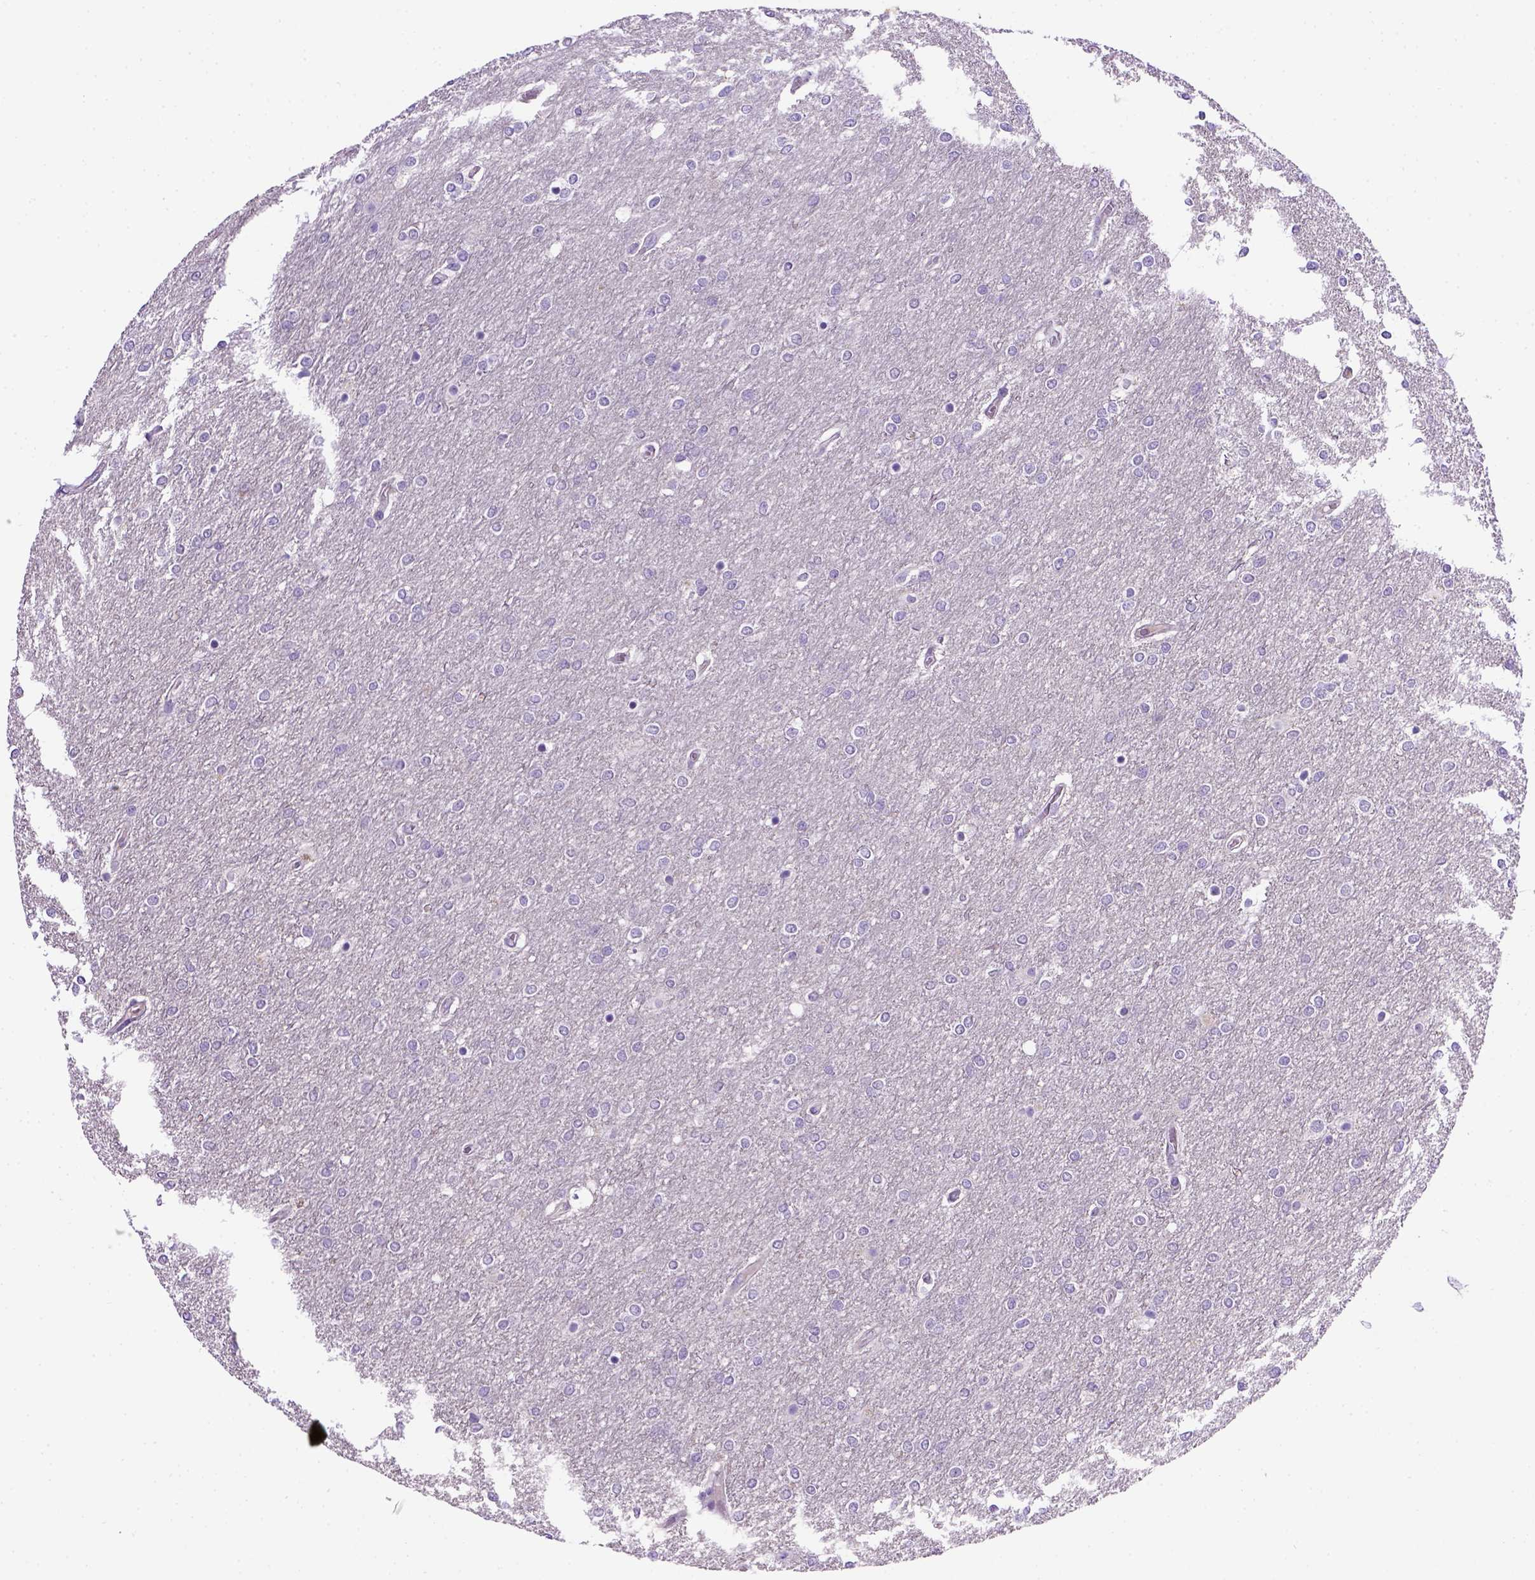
{"staining": {"intensity": "negative", "quantity": "none", "location": "none"}, "tissue": "glioma", "cell_type": "Tumor cells", "image_type": "cancer", "snomed": [{"axis": "morphology", "description": "Glioma, malignant, High grade"}, {"axis": "topography", "description": "Brain"}], "caption": "Immunohistochemical staining of human high-grade glioma (malignant) shows no significant positivity in tumor cells. (DAB (3,3'-diaminobenzidine) IHC visualized using brightfield microscopy, high magnification).", "gene": "CDH1", "patient": {"sex": "female", "age": 61}}